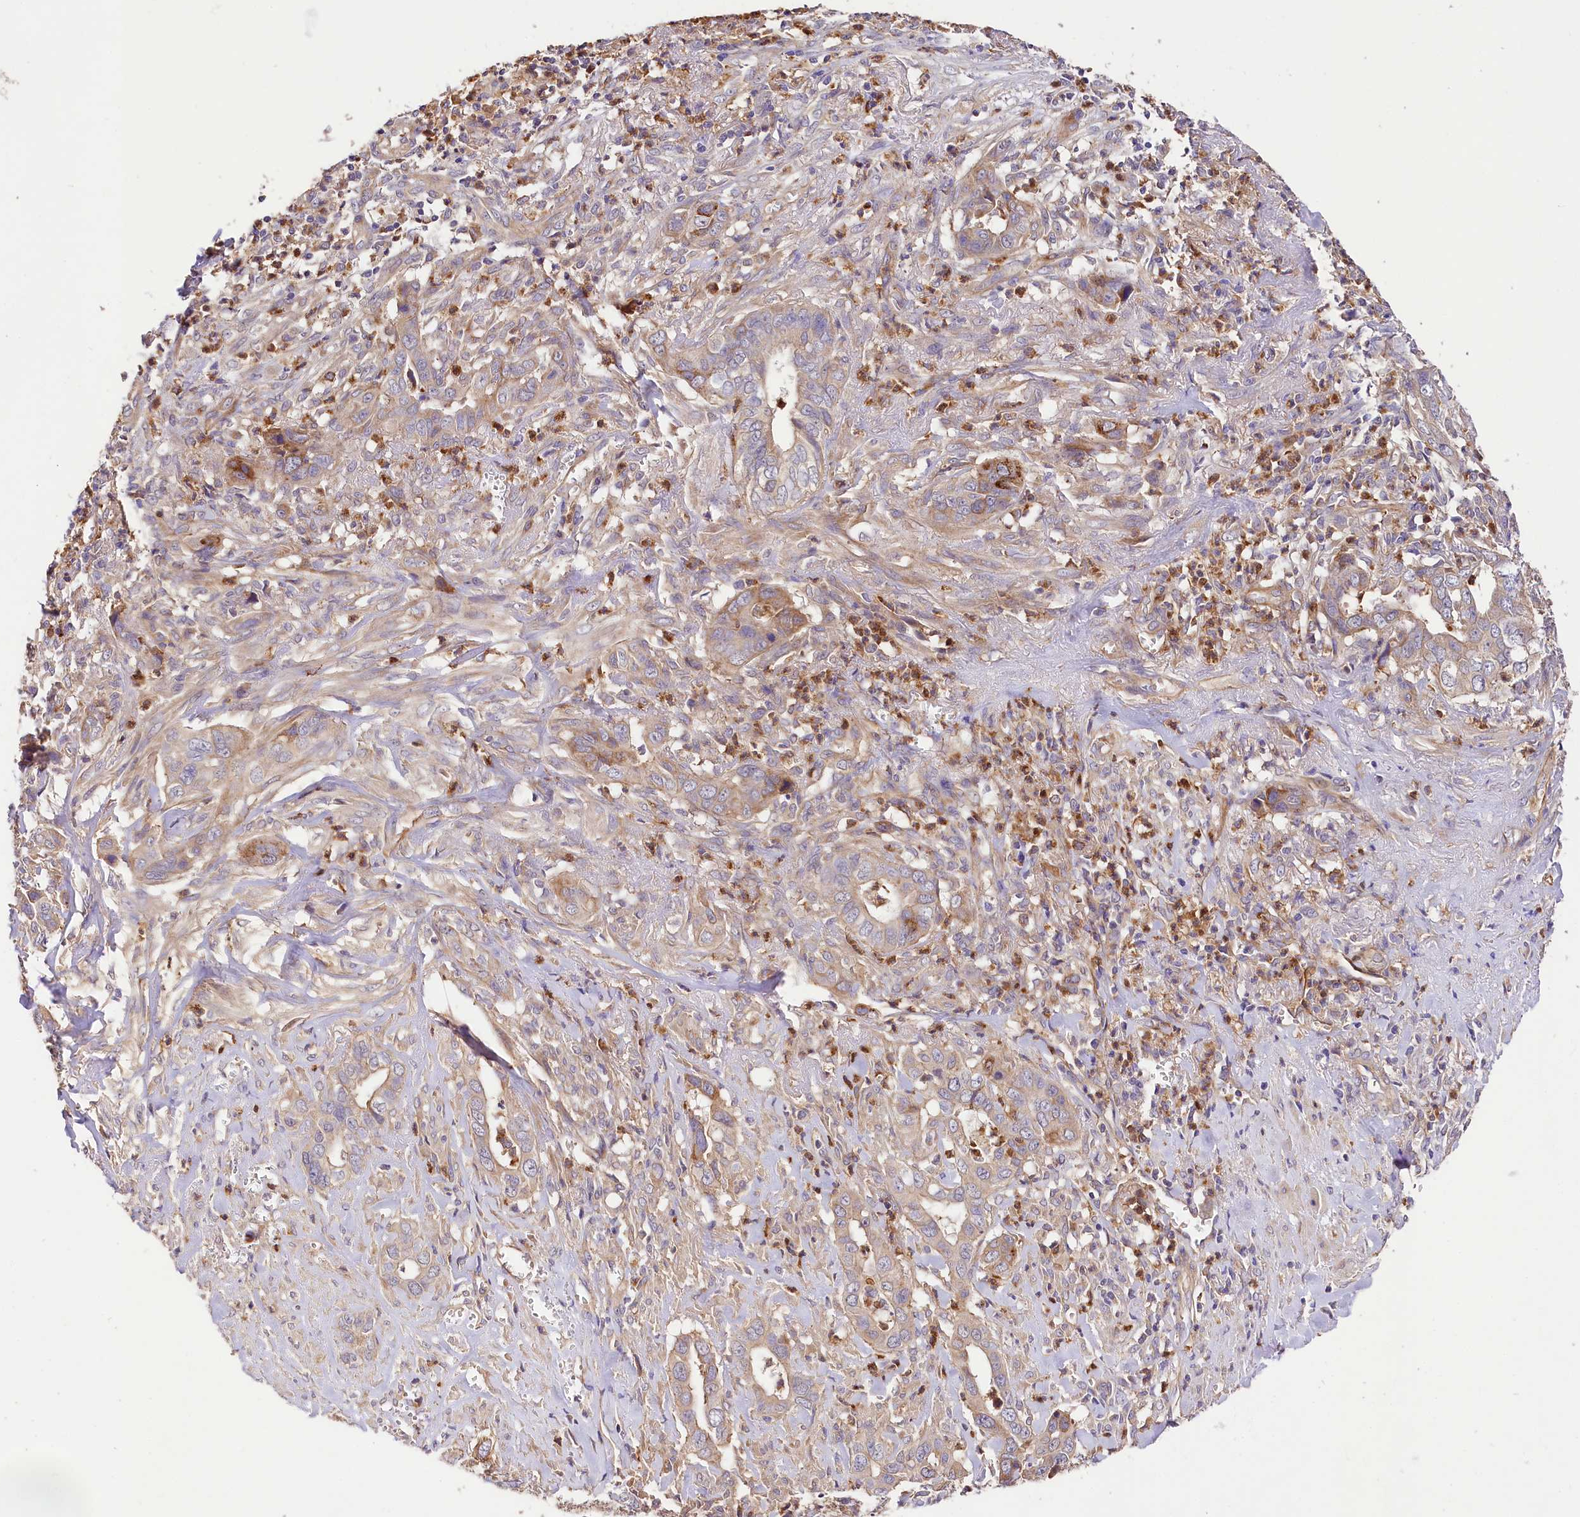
{"staining": {"intensity": "weak", "quantity": "<25%", "location": "cytoplasmic/membranous"}, "tissue": "liver cancer", "cell_type": "Tumor cells", "image_type": "cancer", "snomed": [{"axis": "morphology", "description": "Cholangiocarcinoma"}, {"axis": "topography", "description": "Liver"}], "caption": "High power microscopy photomicrograph of an immunohistochemistry (IHC) histopathology image of cholangiocarcinoma (liver), revealing no significant positivity in tumor cells. Nuclei are stained in blue.", "gene": "CSAD", "patient": {"sex": "female", "age": 79}}